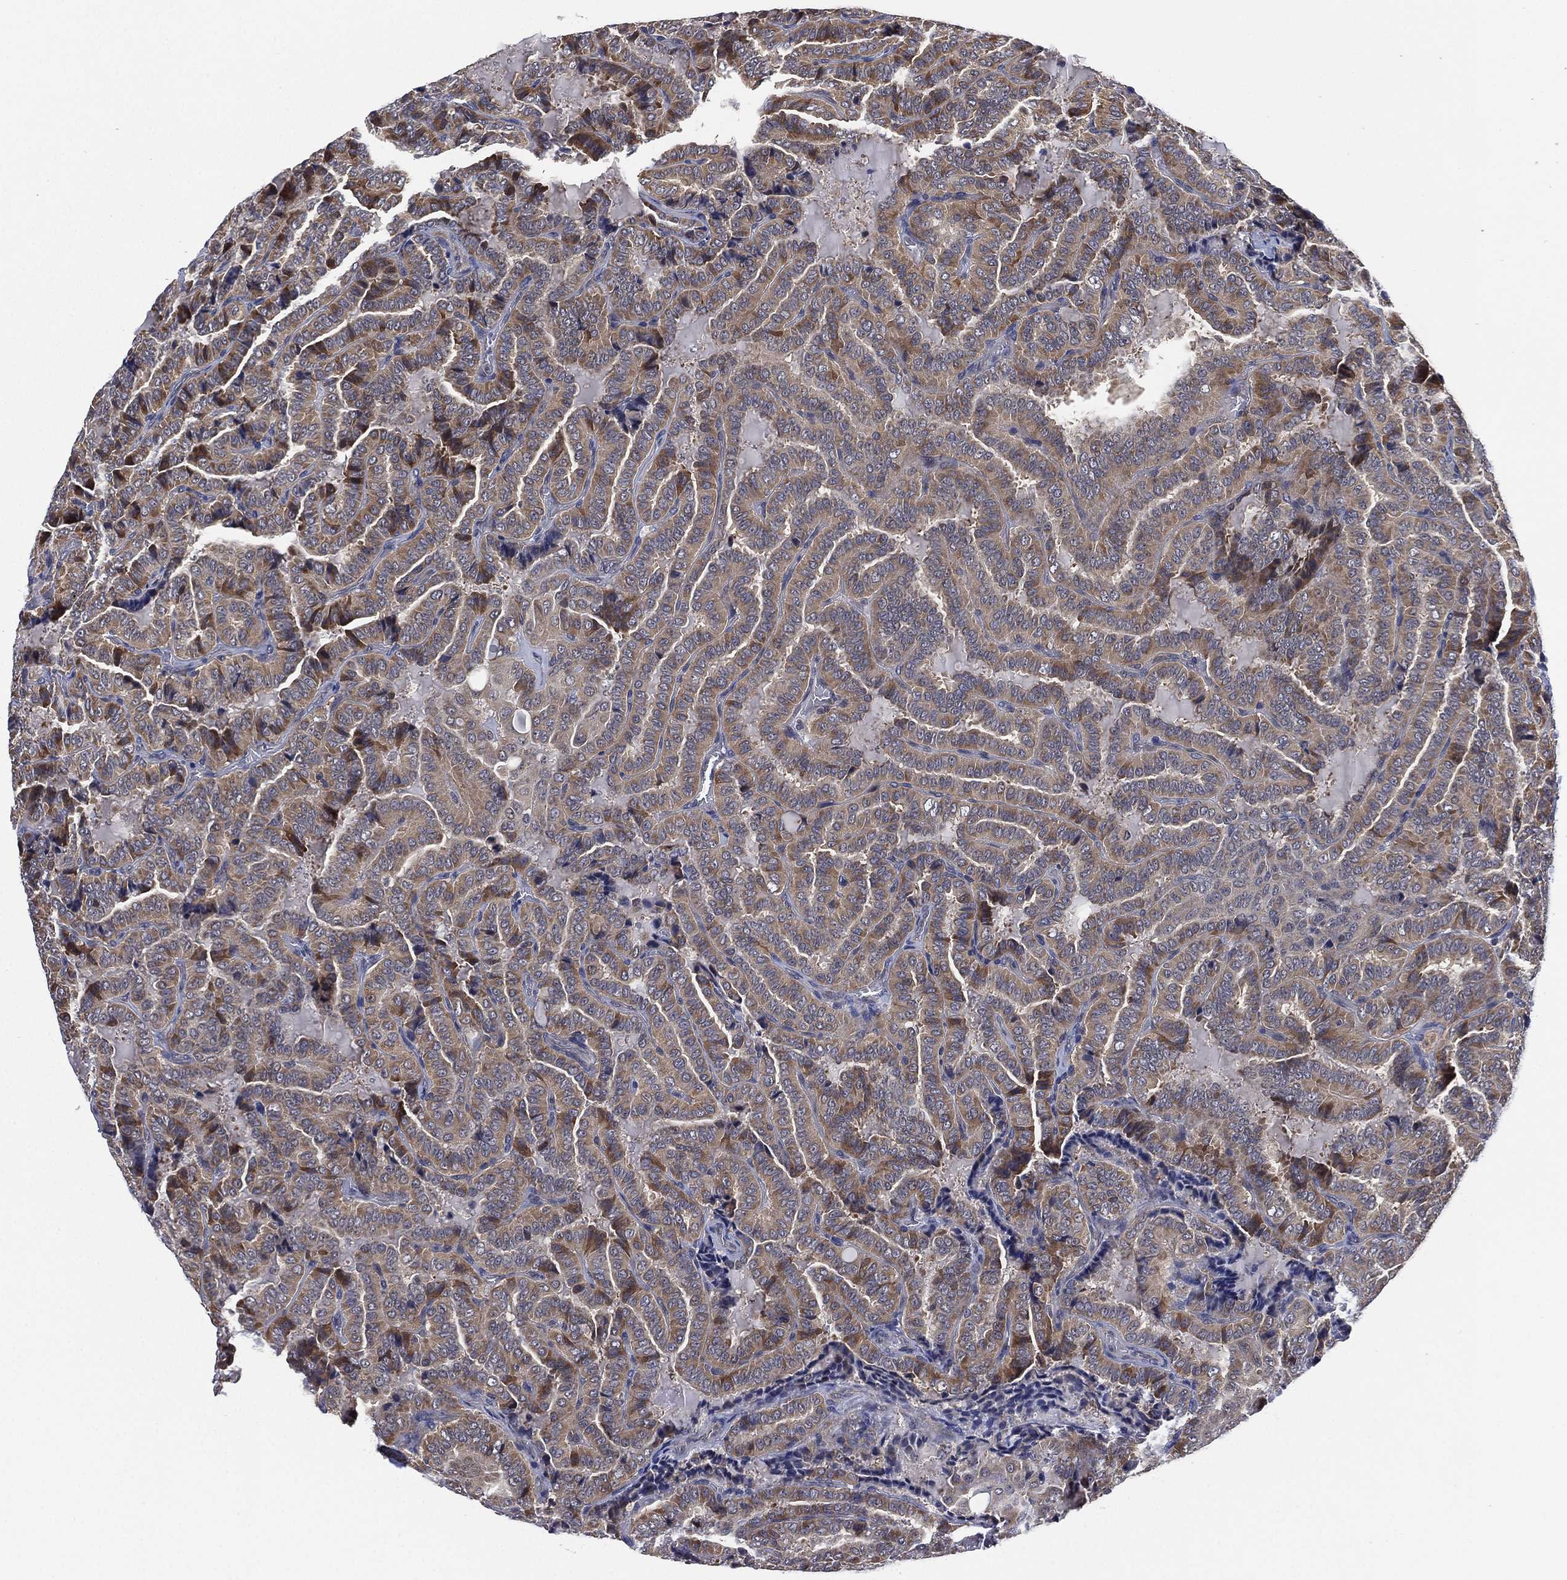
{"staining": {"intensity": "moderate", "quantity": "<25%", "location": "cytoplasmic/membranous"}, "tissue": "thyroid cancer", "cell_type": "Tumor cells", "image_type": "cancer", "snomed": [{"axis": "morphology", "description": "Papillary adenocarcinoma, NOS"}, {"axis": "topography", "description": "Thyroid gland"}], "caption": "Thyroid cancer stained with a brown dye displays moderate cytoplasmic/membranous positive expression in about <25% of tumor cells.", "gene": "SELENOO", "patient": {"sex": "female", "age": 39}}